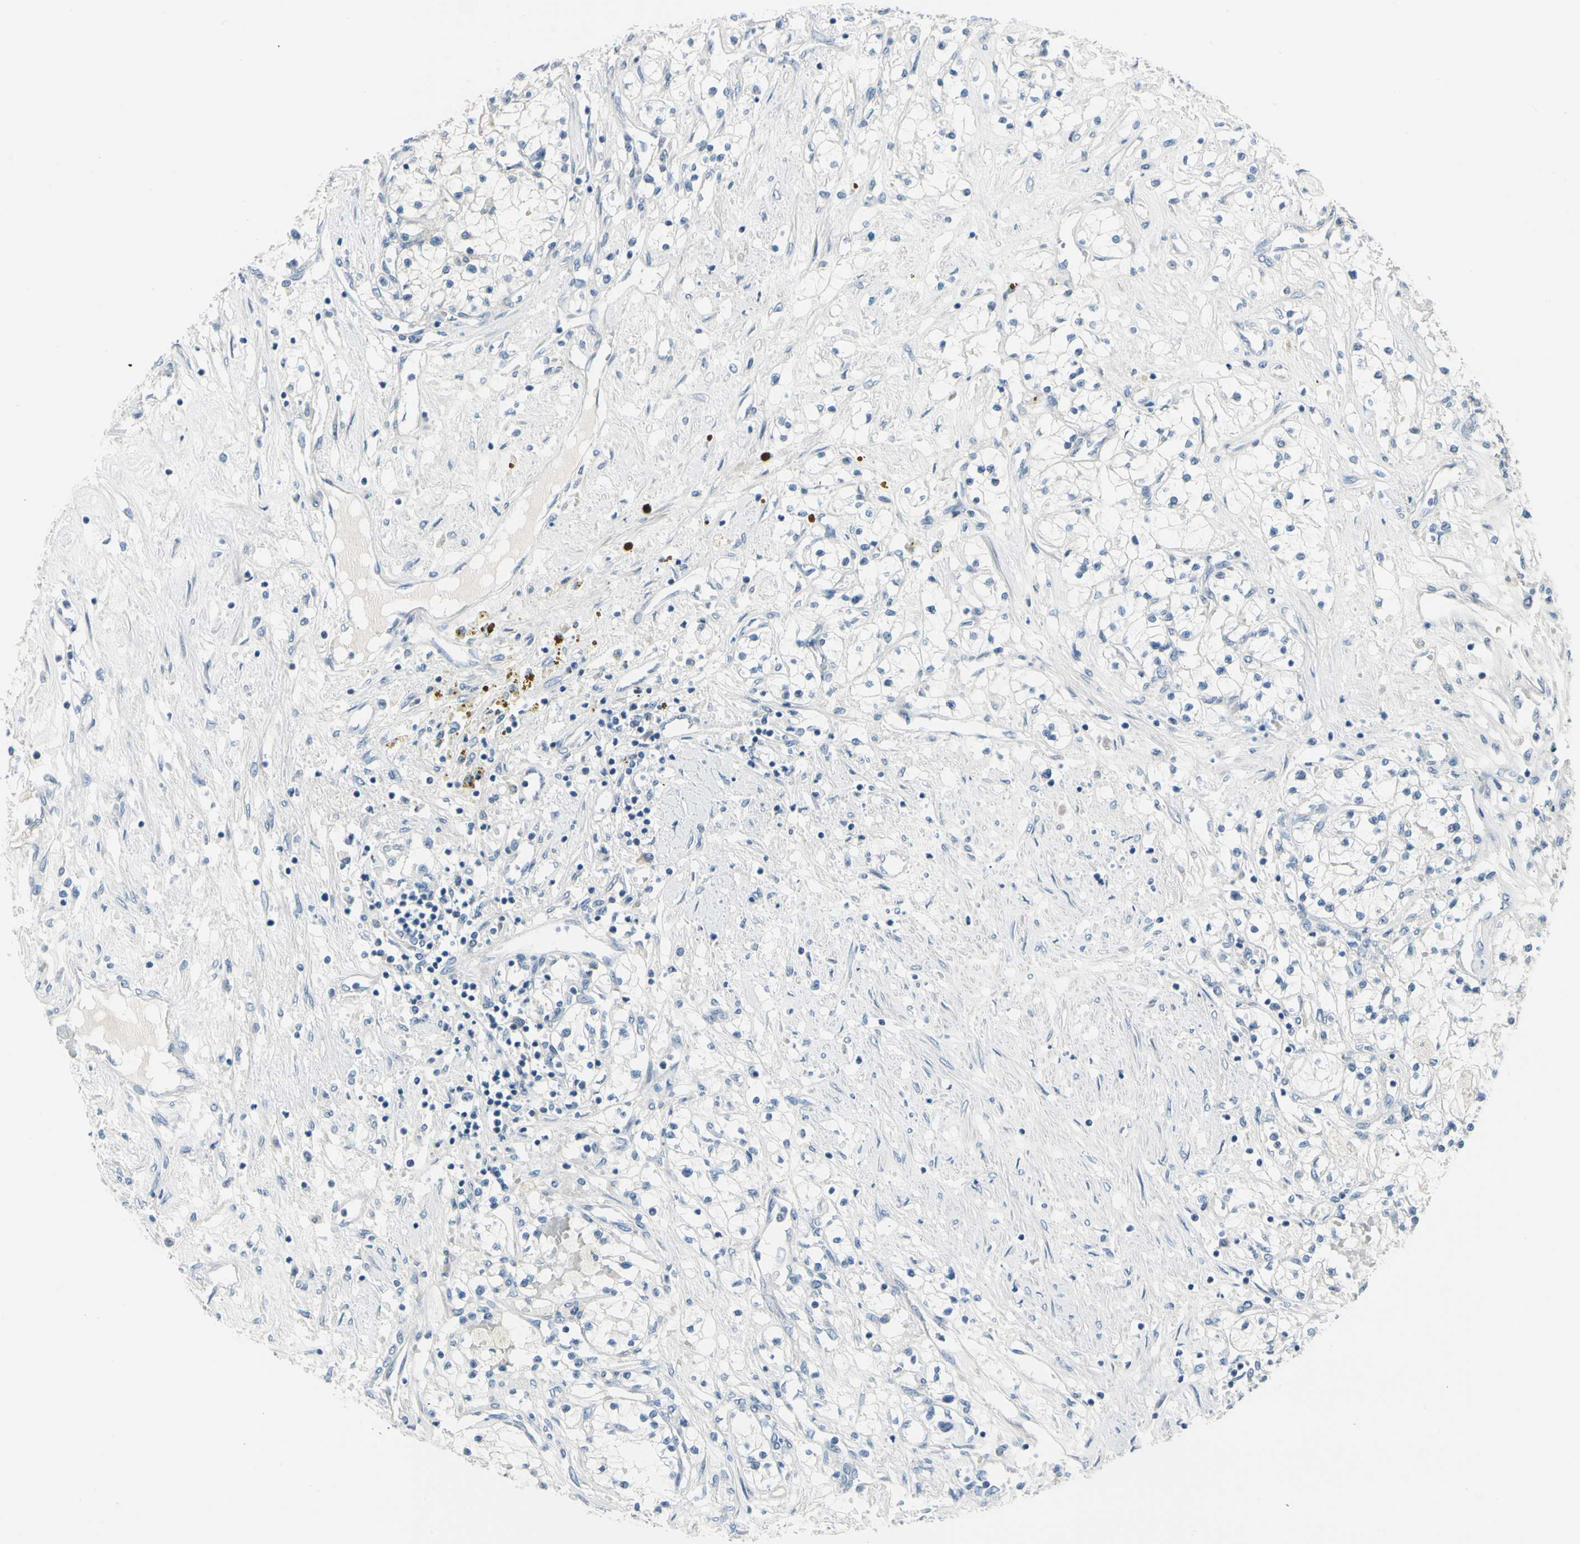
{"staining": {"intensity": "negative", "quantity": "none", "location": "none"}, "tissue": "renal cancer", "cell_type": "Tumor cells", "image_type": "cancer", "snomed": [{"axis": "morphology", "description": "Adenocarcinoma, NOS"}, {"axis": "topography", "description": "Kidney"}], "caption": "Immunohistochemistry (IHC) of renal cancer (adenocarcinoma) displays no staining in tumor cells. Brightfield microscopy of immunohistochemistry (IHC) stained with DAB (3,3'-diaminobenzidine) (brown) and hematoxylin (blue), captured at high magnification.", "gene": "PGR", "patient": {"sex": "male", "age": 68}}